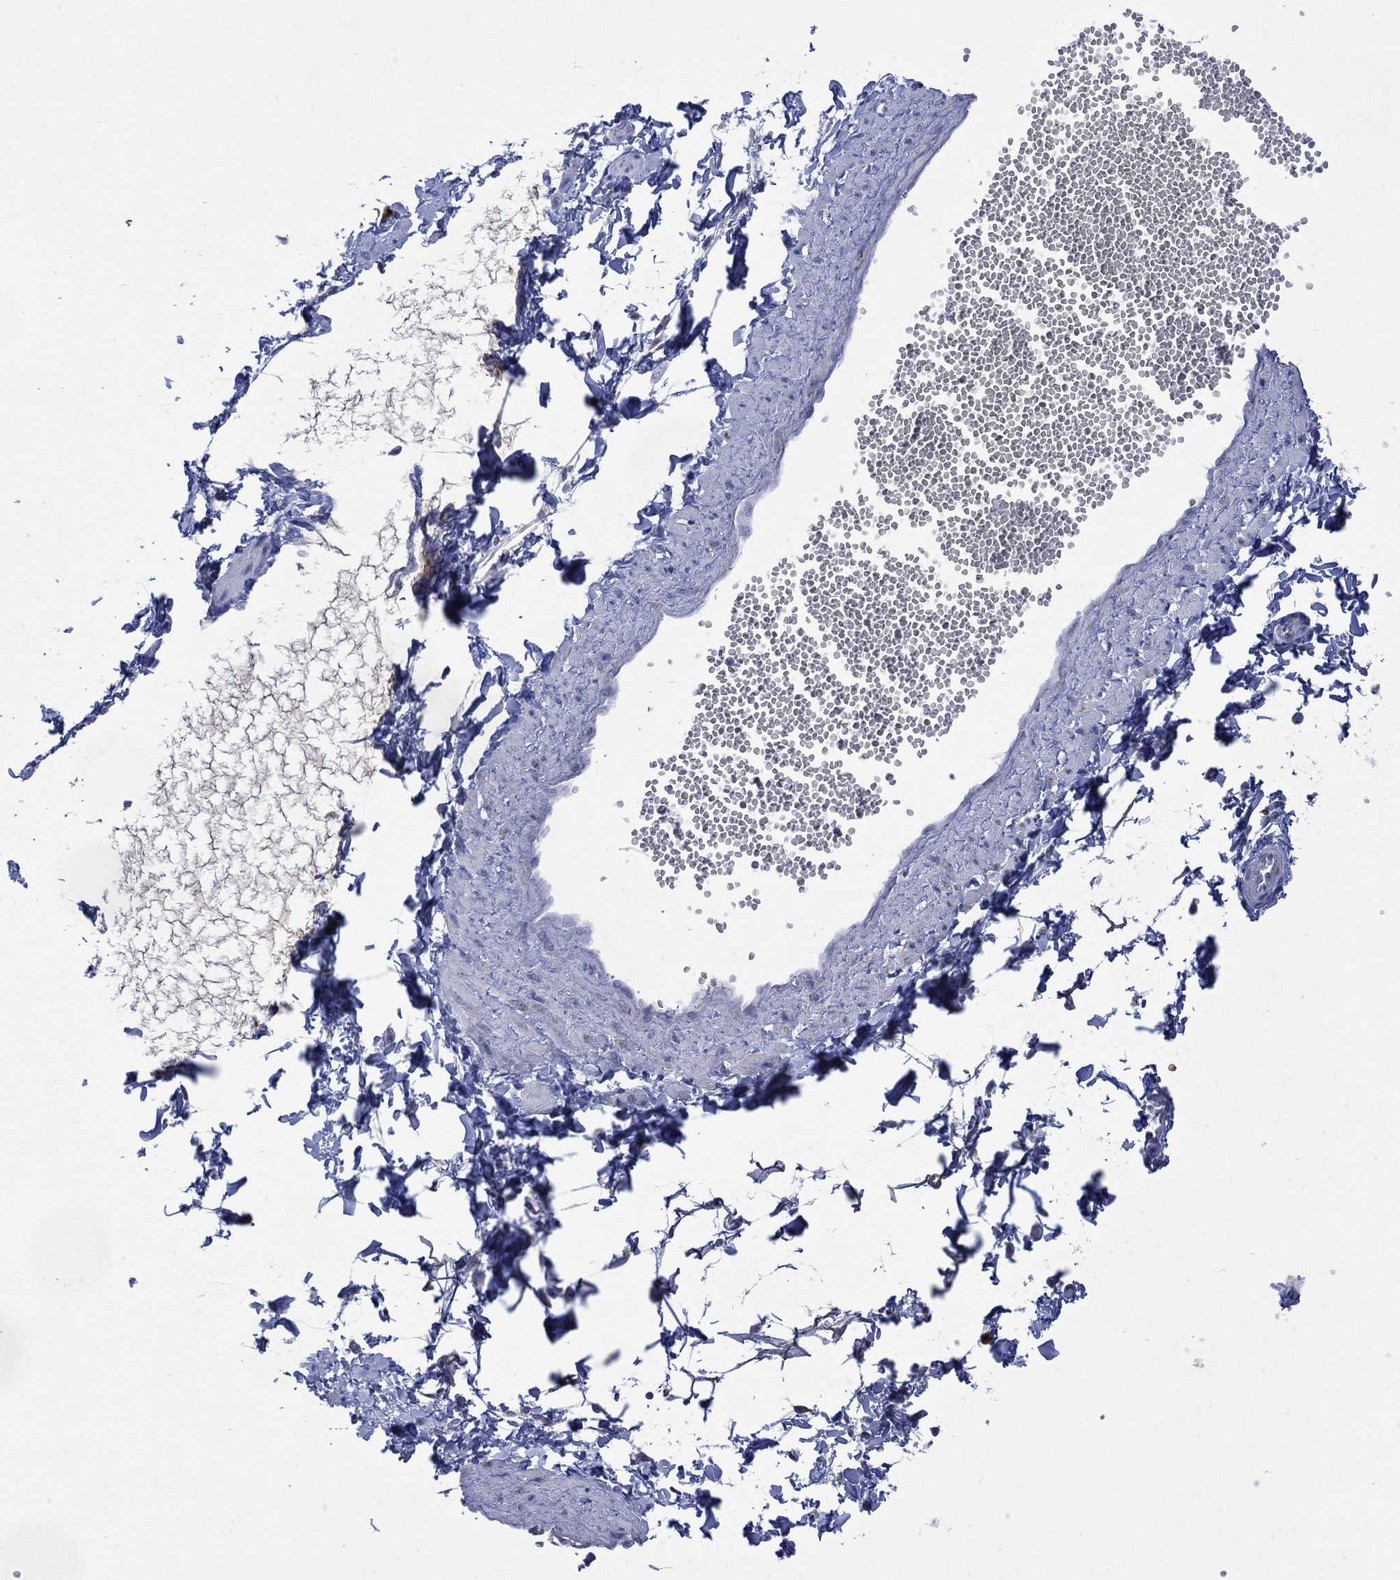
{"staining": {"intensity": "negative", "quantity": "none", "location": "none"}, "tissue": "adipose tissue", "cell_type": "Adipocytes", "image_type": "normal", "snomed": [{"axis": "morphology", "description": "Normal tissue, NOS"}, {"axis": "topography", "description": "Smooth muscle"}, {"axis": "topography", "description": "Peripheral nerve tissue"}], "caption": "Immunohistochemistry (IHC) micrograph of normal adipose tissue: adipose tissue stained with DAB (3,3'-diaminobenzidine) displays no significant protein positivity in adipocytes.", "gene": "ASB10", "patient": {"sex": "male", "age": 22}}